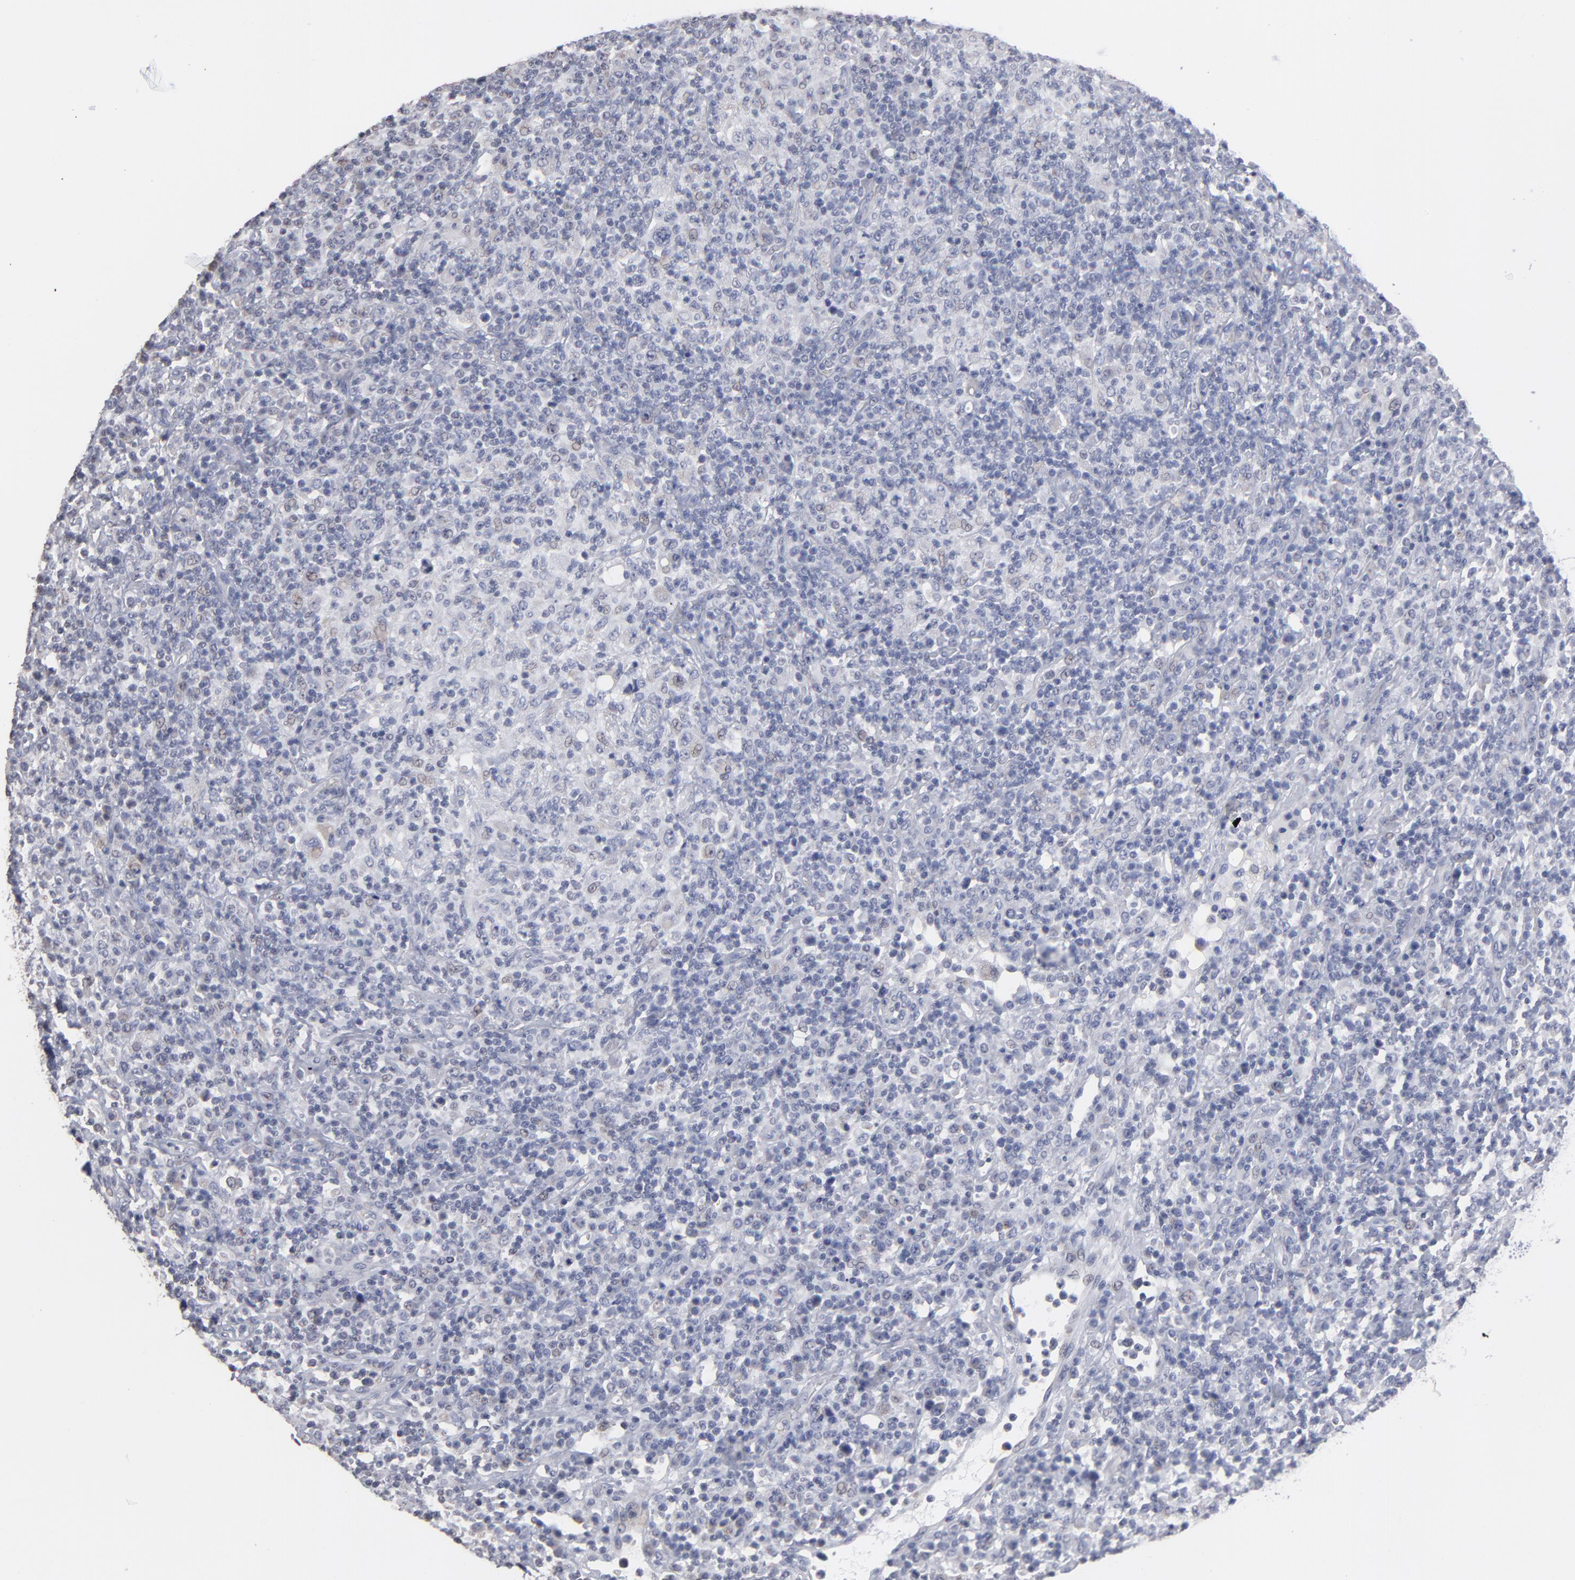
{"staining": {"intensity": "negative", "quantity": "none", "location": "none"}, "tissue": "lymphoma", "cell_type": "Tumor cells", "image_type": "cancer", "snomed": [{"axis": "morphology", "description": "Hodgkin's disease, NOS"}, {"axis": "topography", "description": "Lymph node"}], "caption": "The micrograph shows no staining of tumor cells in Hodgkin's disease.", "gene": "RPH3A", "patient": {"sex": "male", "age": 65}}